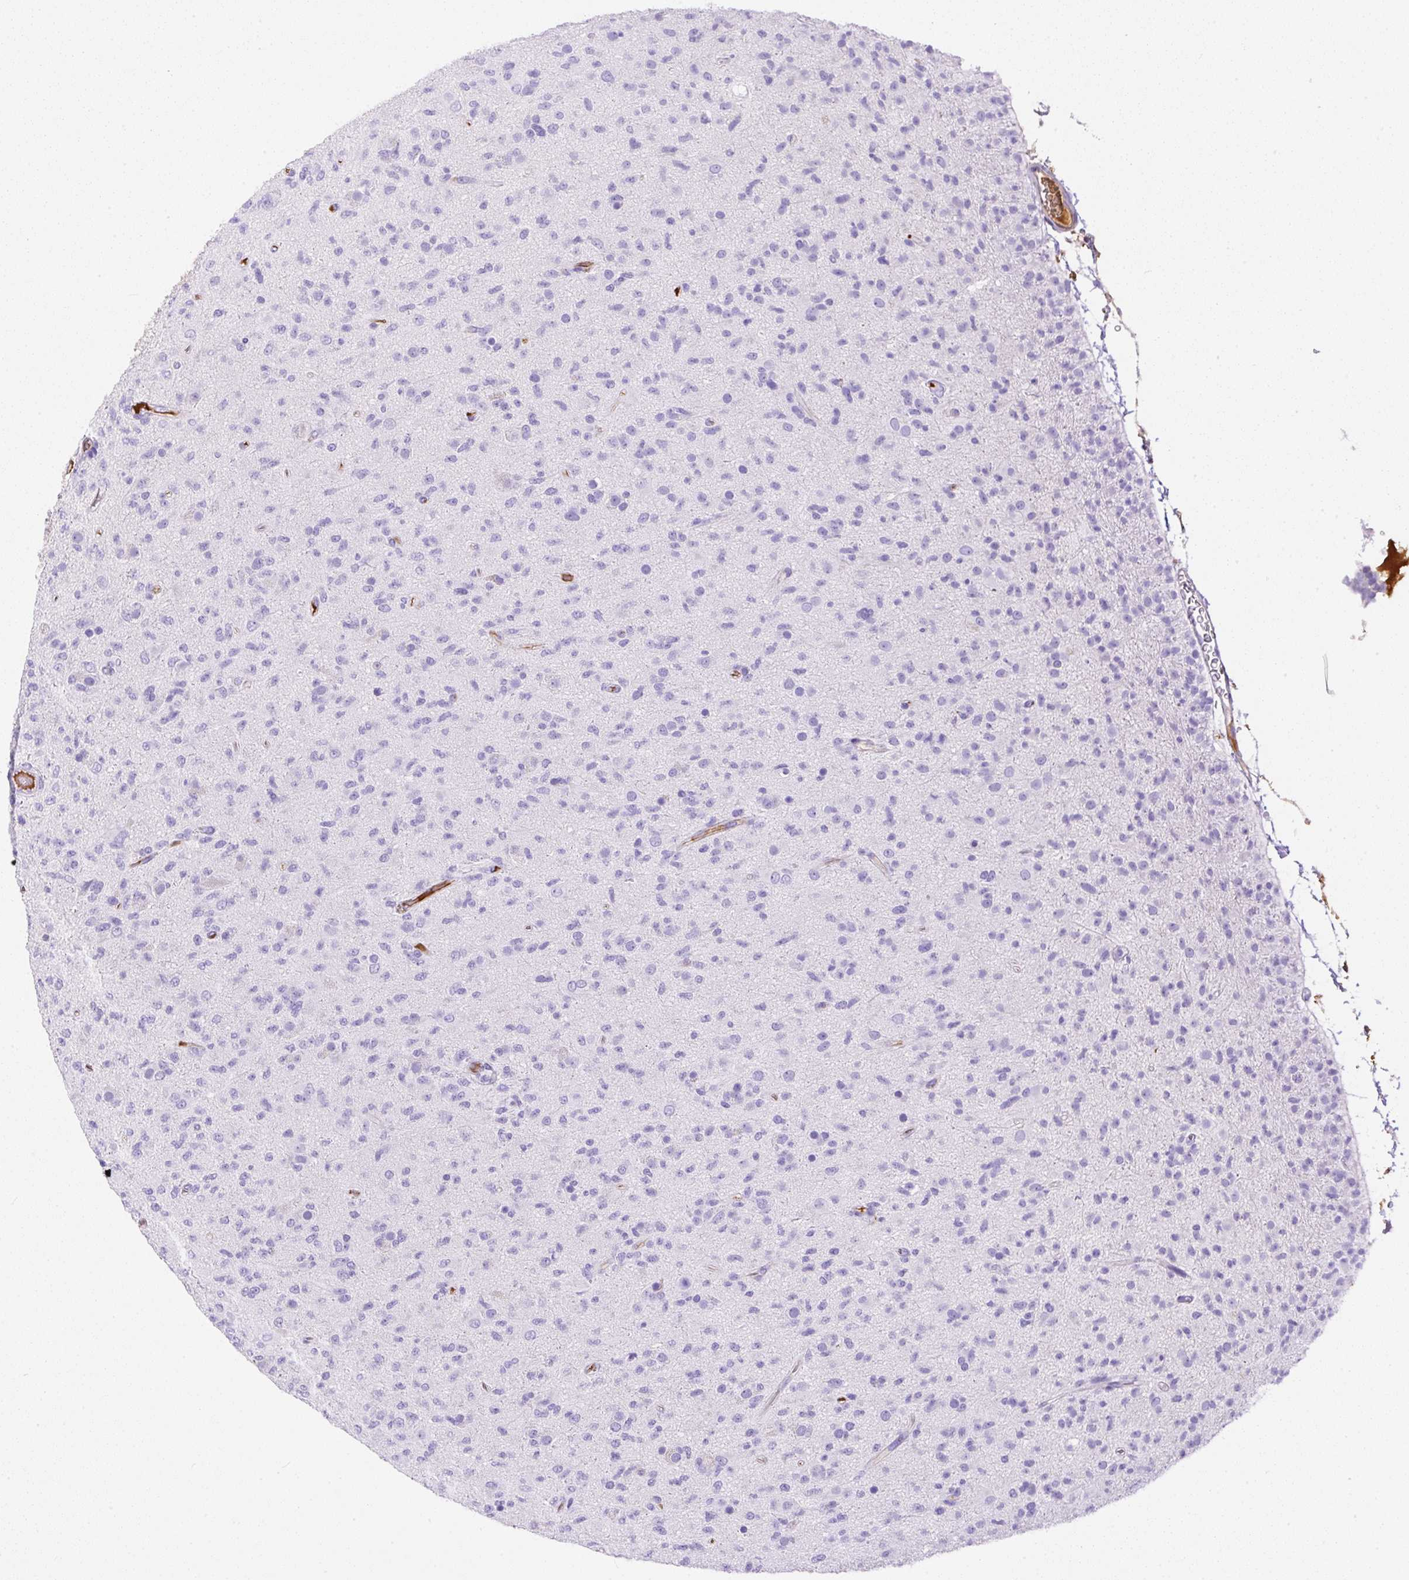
{"staining": {"intensity": "negative", "quantity": "none", "location": "none"}, "tissue": "glioma", "cell_type": "Tumor cells", "image_type": "cancer", "snomed": [{"axis": "morphology", "description": "Glioma, malignant, Low grade"}, {"axis": "topography", "description": "Brain"}], "caption": "The histopathology image shows no staining of tumor cells in malignant glioma (low-grade). (Stains: DAB (3,3'-diaminobenzidine) immunohistochemistry with hematoxylin counter stain, Microscopy: brightfield microscopy at high magnification).", "gene": "APCS", "patient": {"sex": "male", "age": 65}}